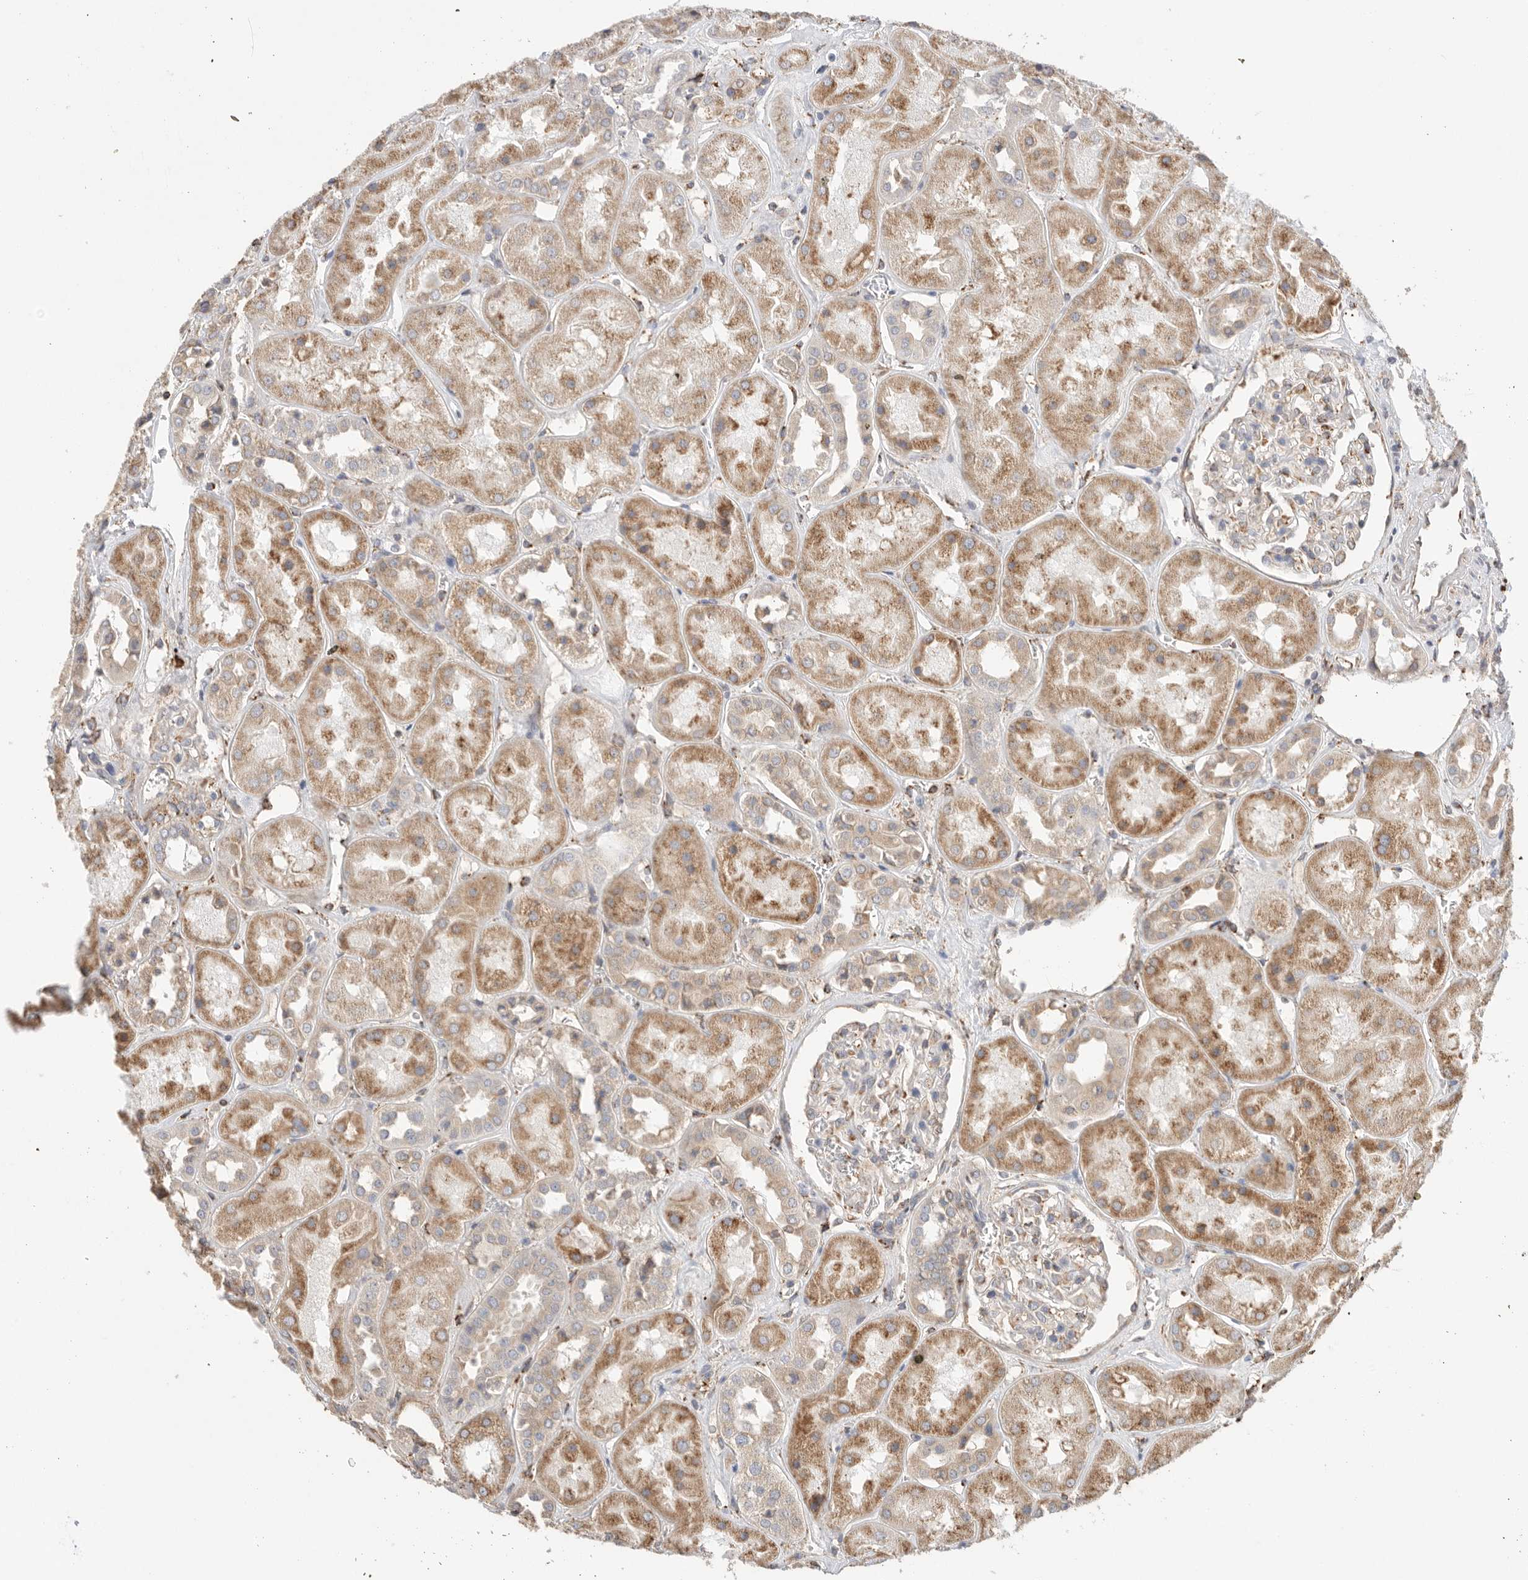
{"staining": {"intensity": "moderate", "quantity": "<25%", "location": "cytoplasmic/membranous"}, "tissue": "kidney", "cell_type": "Cells in glomeruli", "image_type": "normal", "snomed": [{"axis": "morphology", "description": "Normal tissue, NOS"}, {"axis": "topography", "description": "Kidney"}], "caption": "The micrograph displays a brown stain indicating the presence of a protein in the cytoplasmic/membranous of cells in glomeruli in kidney. Nuclei are stained in blue.", "gene": "BLOC1S5", "patient": {"sex": "male", "age": 70}}